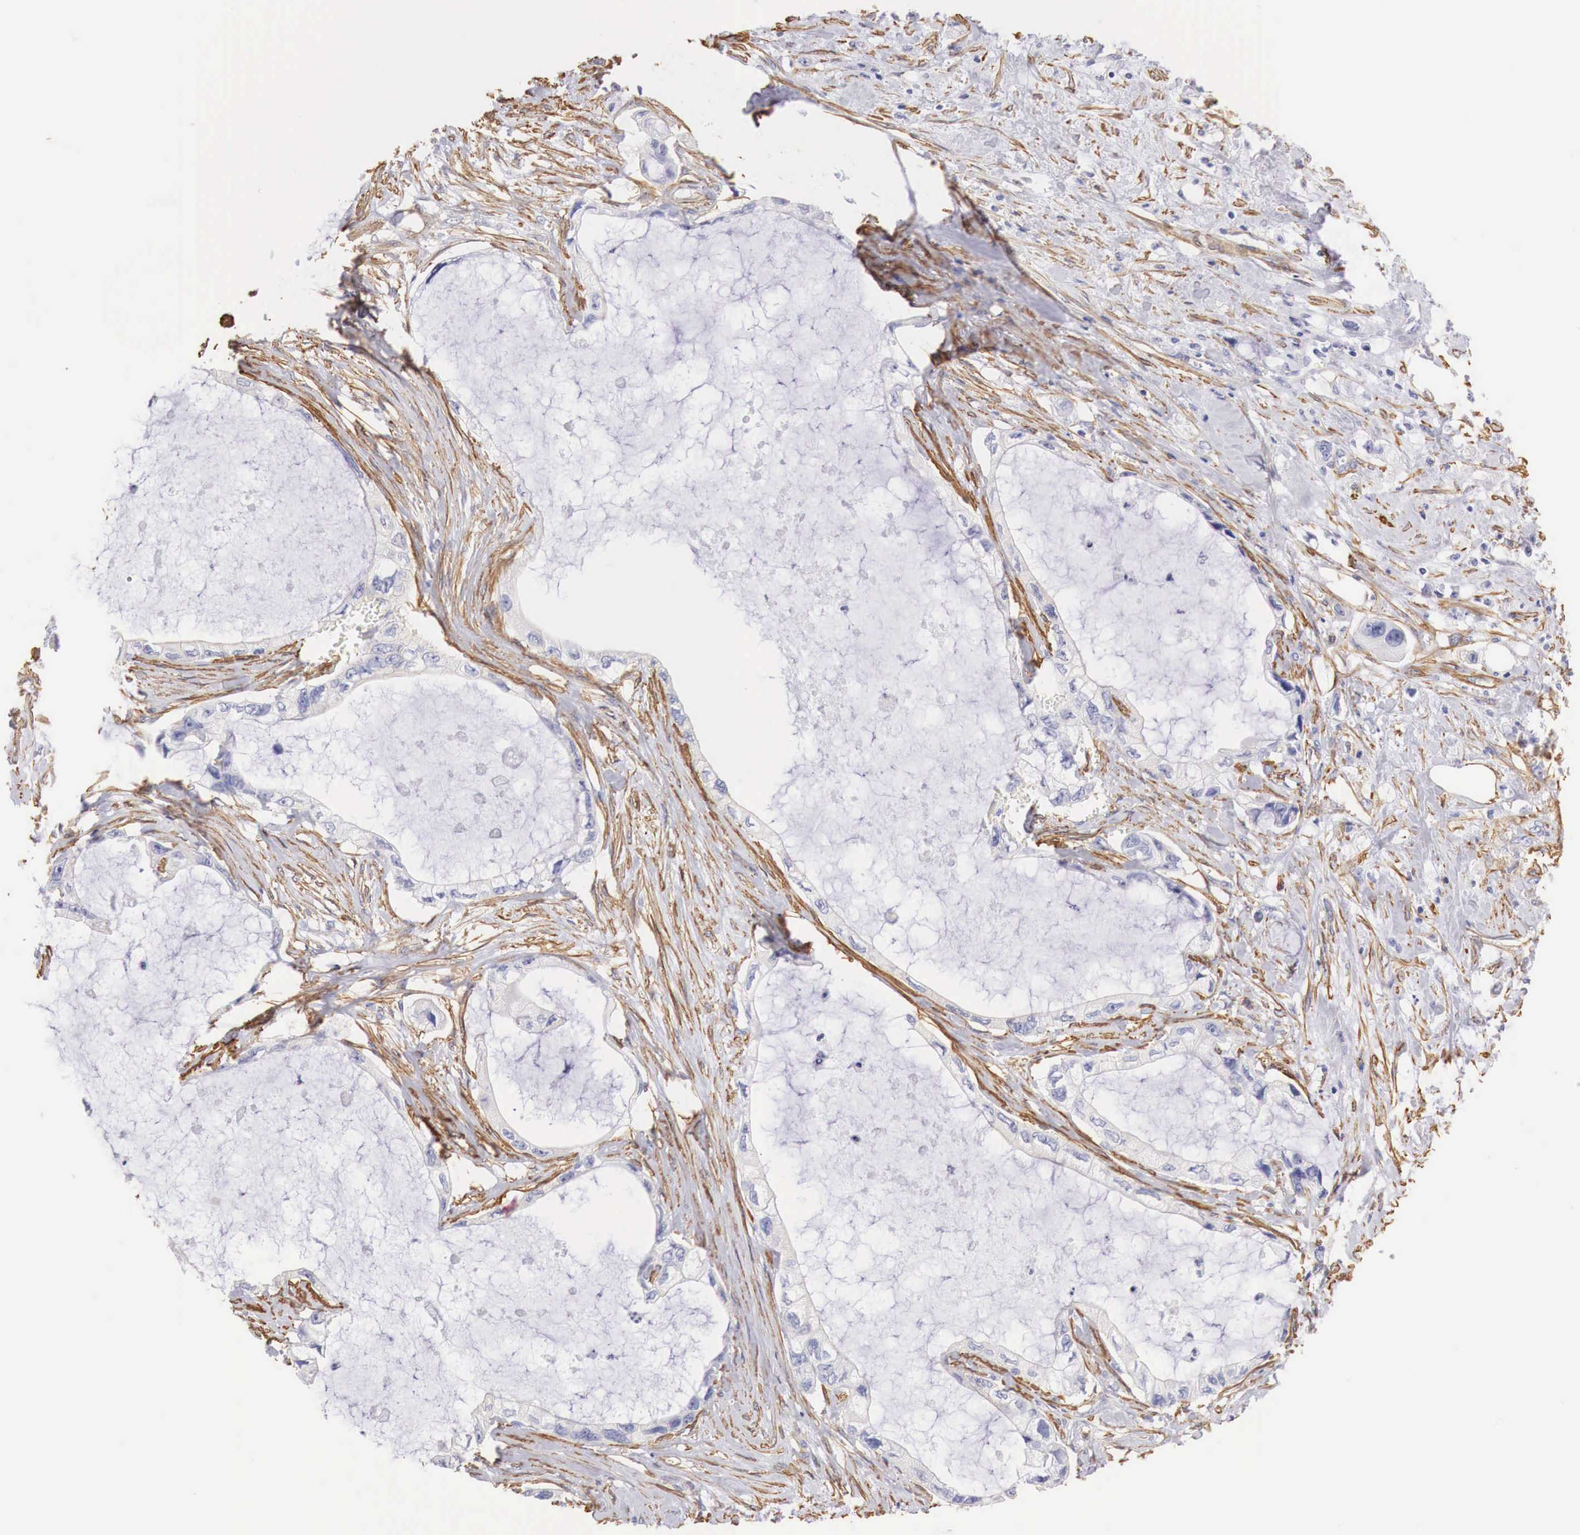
{"staining": {"intensity": "moderate", "quantity": "<25%", "location": "cytoplasmic/membranous"}, "tissue": "pancreatic cancer", "cell_type": "Tumor cells", "image_type": "cancer", "snomed": [{"axis": "morphology", "description": "Adenocarcinoma, NOS"}, {"axis": "topography", "description": "Pancreas"}, {"axis": "topography", "description": "Stomach, upper"}], "caption": "Protein expression analysis of human adenocarcinoma (pancreatic) reveals moderate cytoplasmic/membranous staining in approximately <25% of tumor cells.", "gene": "TPM1", "patient": {"sex": "male", "age": 77}}